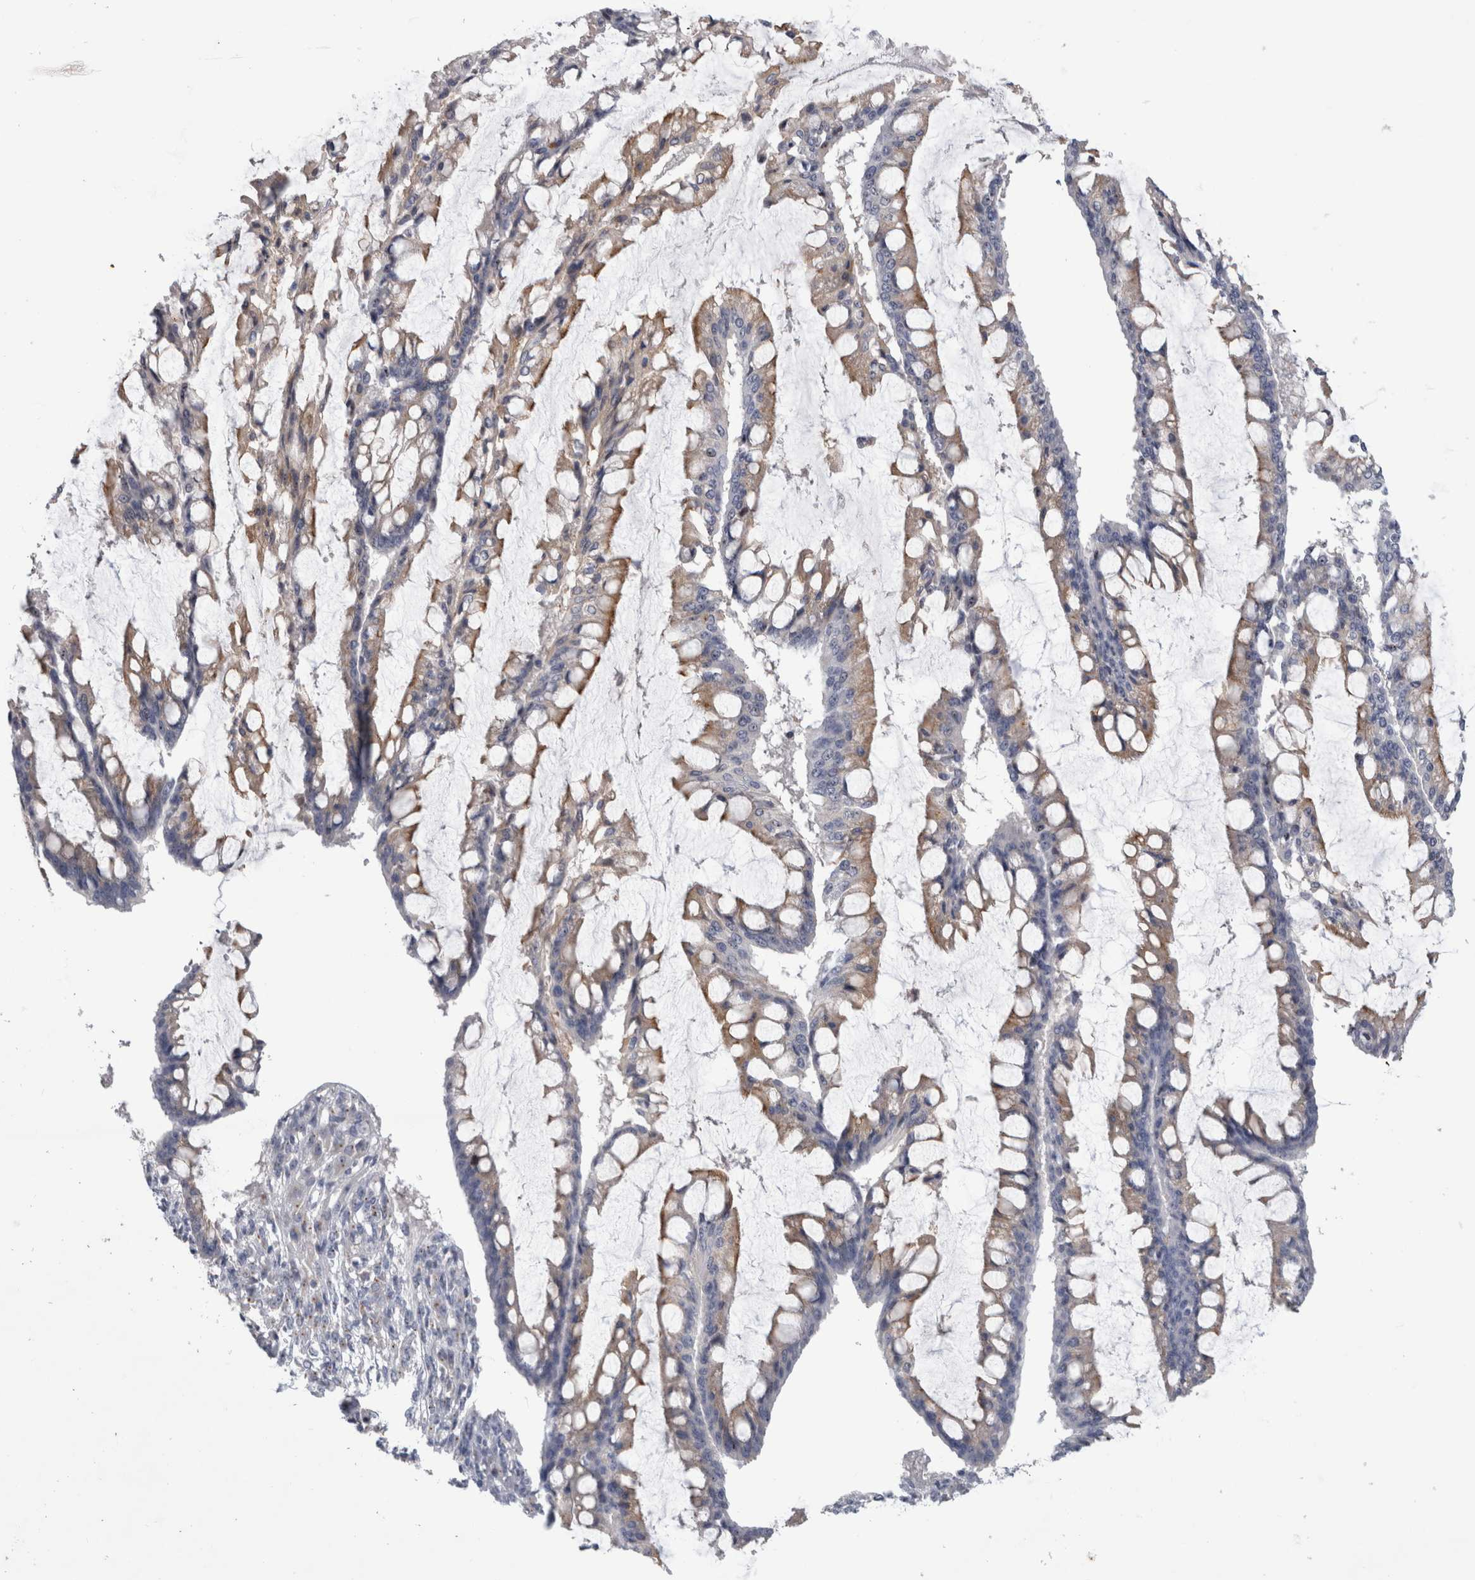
{"staining": {"intensity": "moderate", "quantity": ">75%", "location": "cytoplasmic/membranous"}, "tissue": "ovarian cancer", "cell_type": "Tumor cells", "image_type": "cancer", "snomed": [{"axis": "morphology", "description": "Cystadenocarcinoma, mucinous, NOS"}, {"axis": "topography", "description": "Ovary"}], "caption": "Human mucinous cystadenocarcinoma (ovarian) stained with a brown dye exhibits moderate cytoplasmic/membranous positive positivity in about >75% of tumor cells.", "gene": "AKAP9", "patient": {"sex": "female", "age": 73}}